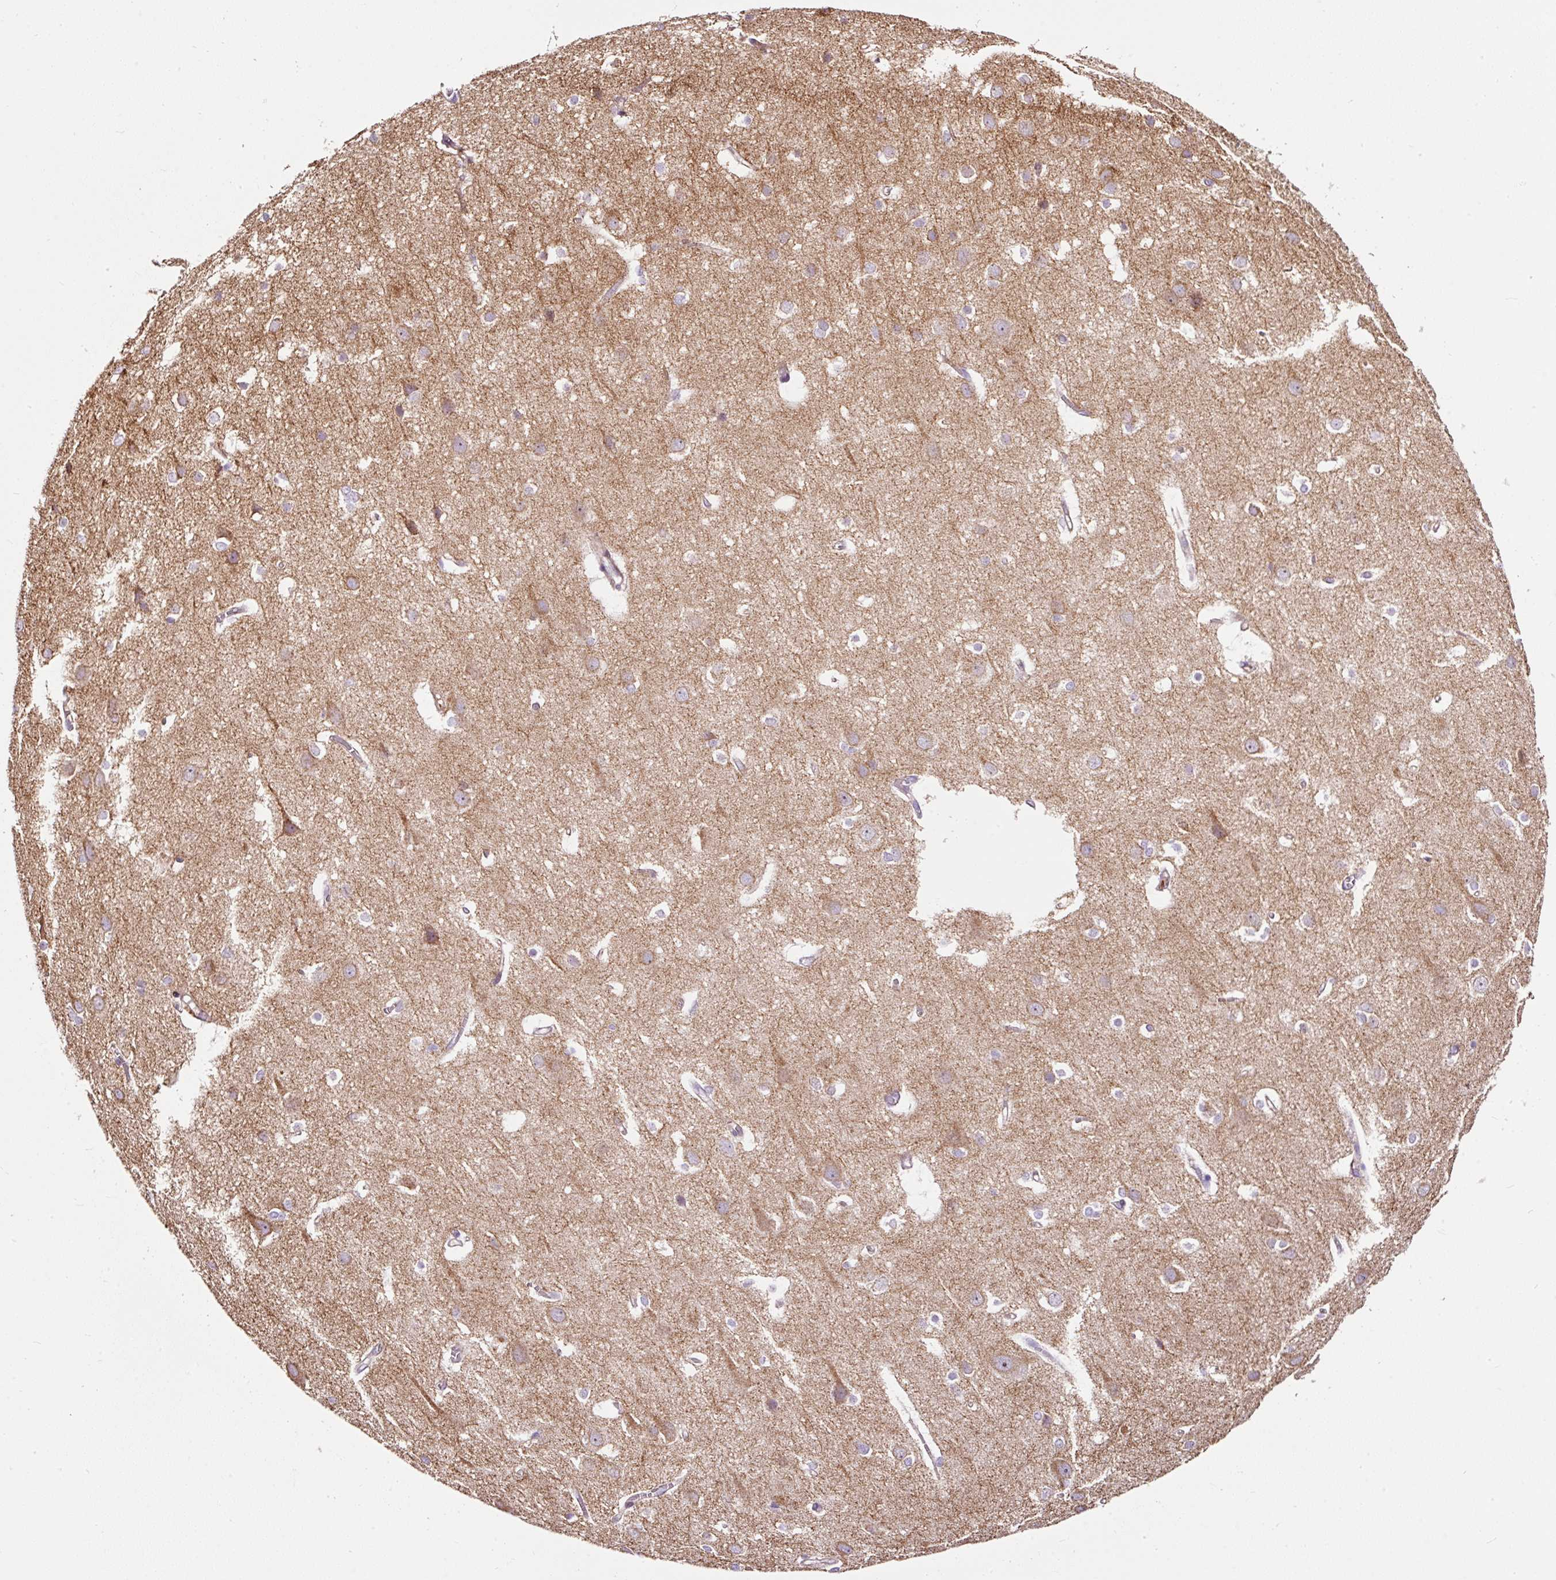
{"staining": {"intensity": "weak", "quantity": "25%-75%", "location": "cytoplasmic/membranous"}, "tissue": "cerebral cortex", "cell_type": "Endothelial cells", "image_type": "normal", "snomed": [{"axis": "morphology", "description": "Normal tissue, NOS"}, {"axis": "topography", "description": "Cerebral cortex"}], "caption": "IHC photomicrograph of unremarkable cerebral cortex: cerebral cortex stained using IHC reveals low levels of weak protein expression localized specifically in the cytoplasmic/membranous of endothelial cells, appearing as a cytoplasmic/membranous brown color.", "gene": "BOLA3", "patient": {"sex": "male", "age": 37}}